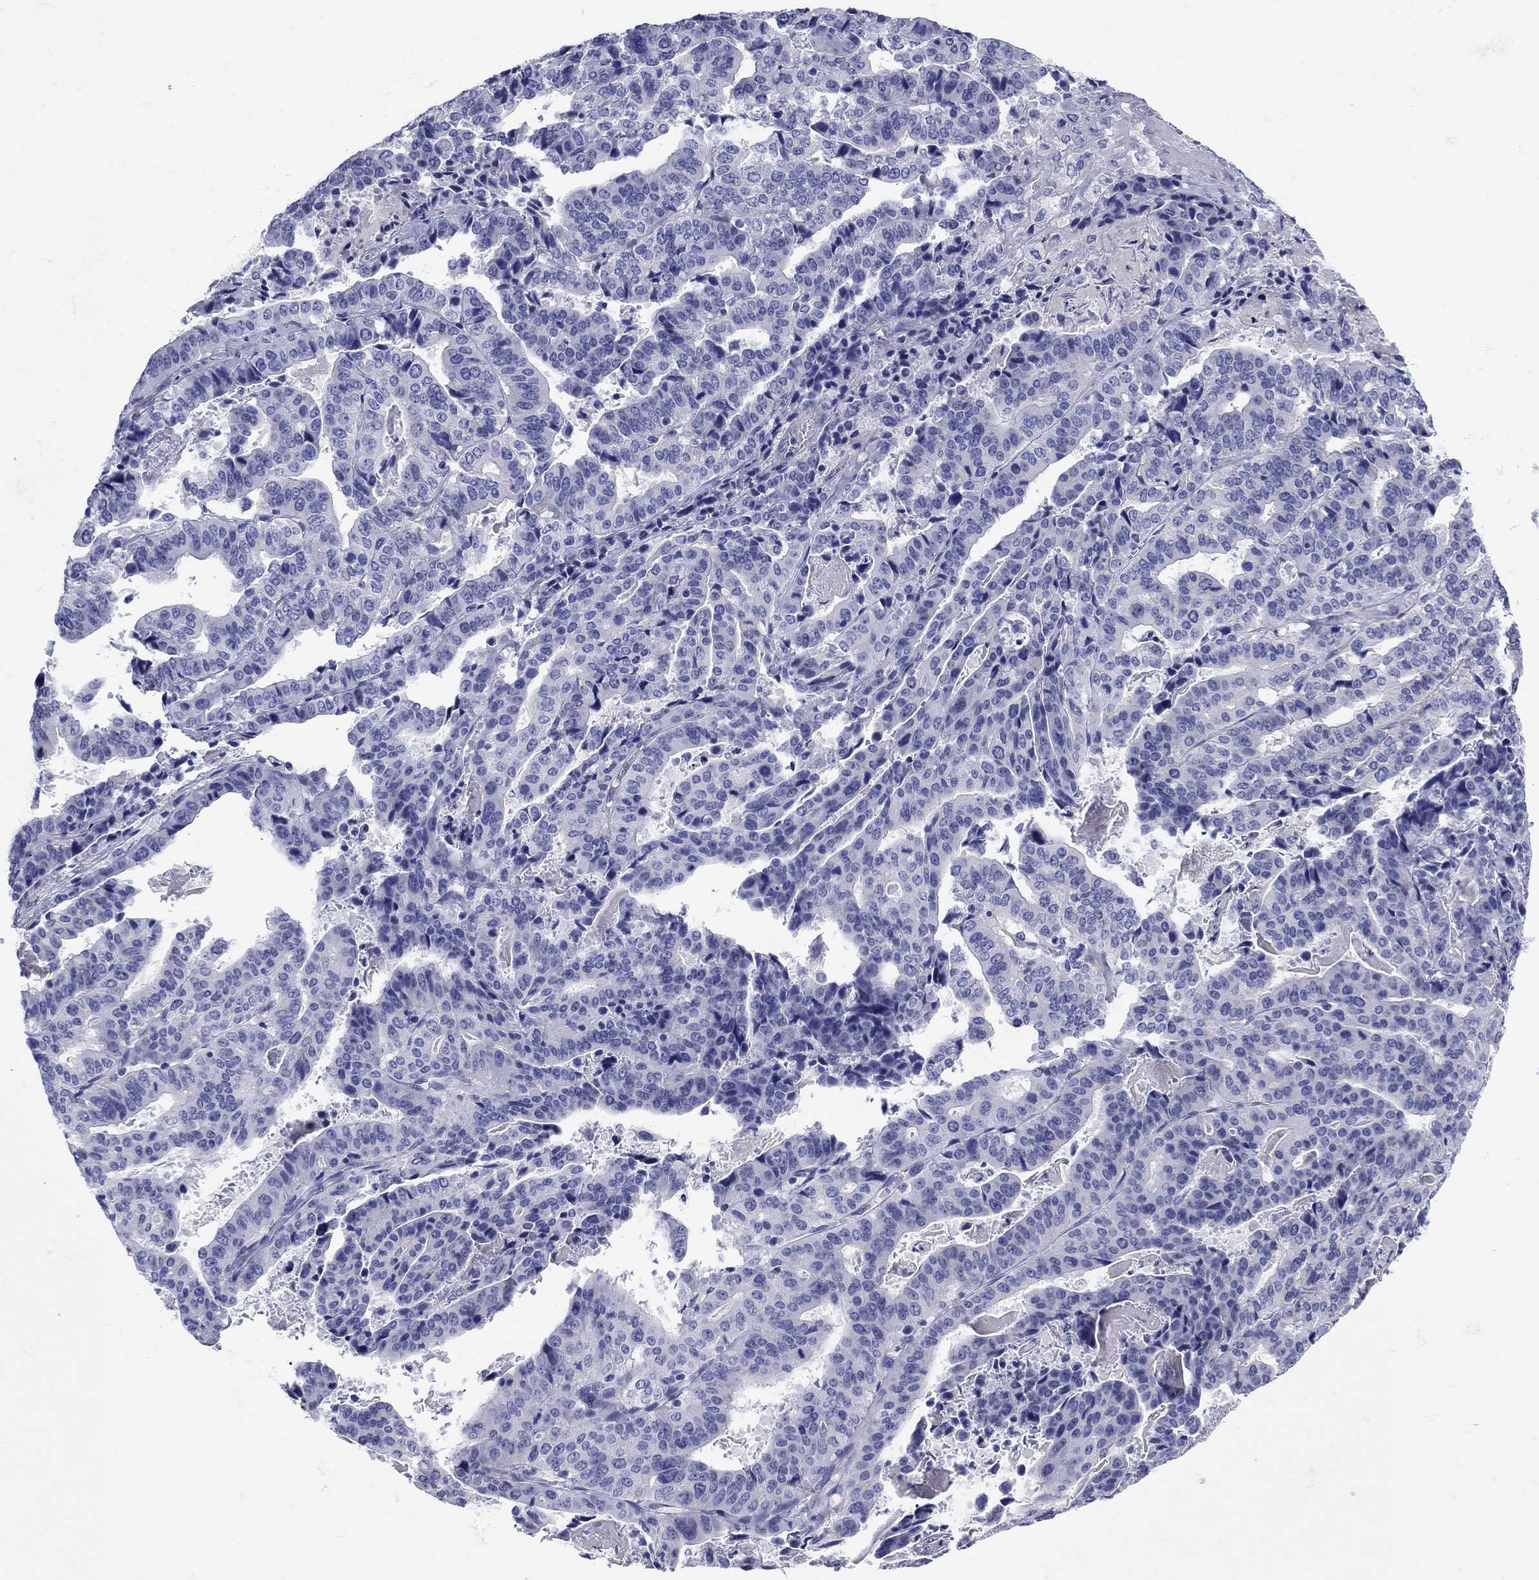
{"staining": {"intensity": "negative", "quantity": "none", "location": "none"}, "tissue": "stomach cancer", "cell_type": "Tumor cells", "image_type": "cancer", "snomed": [{"axis": "morphology", "description": "Adenocarcinoma, NOS"}, {"axis": "topography", "description": "Stomach"}], "caption": "The immunohistochemistry histopathology image has no significant expression in tumor cells of stomach adenocarcinoma tissue.", "gene": "PRKCG", "patient": {"sex": "male", "age": 48}}